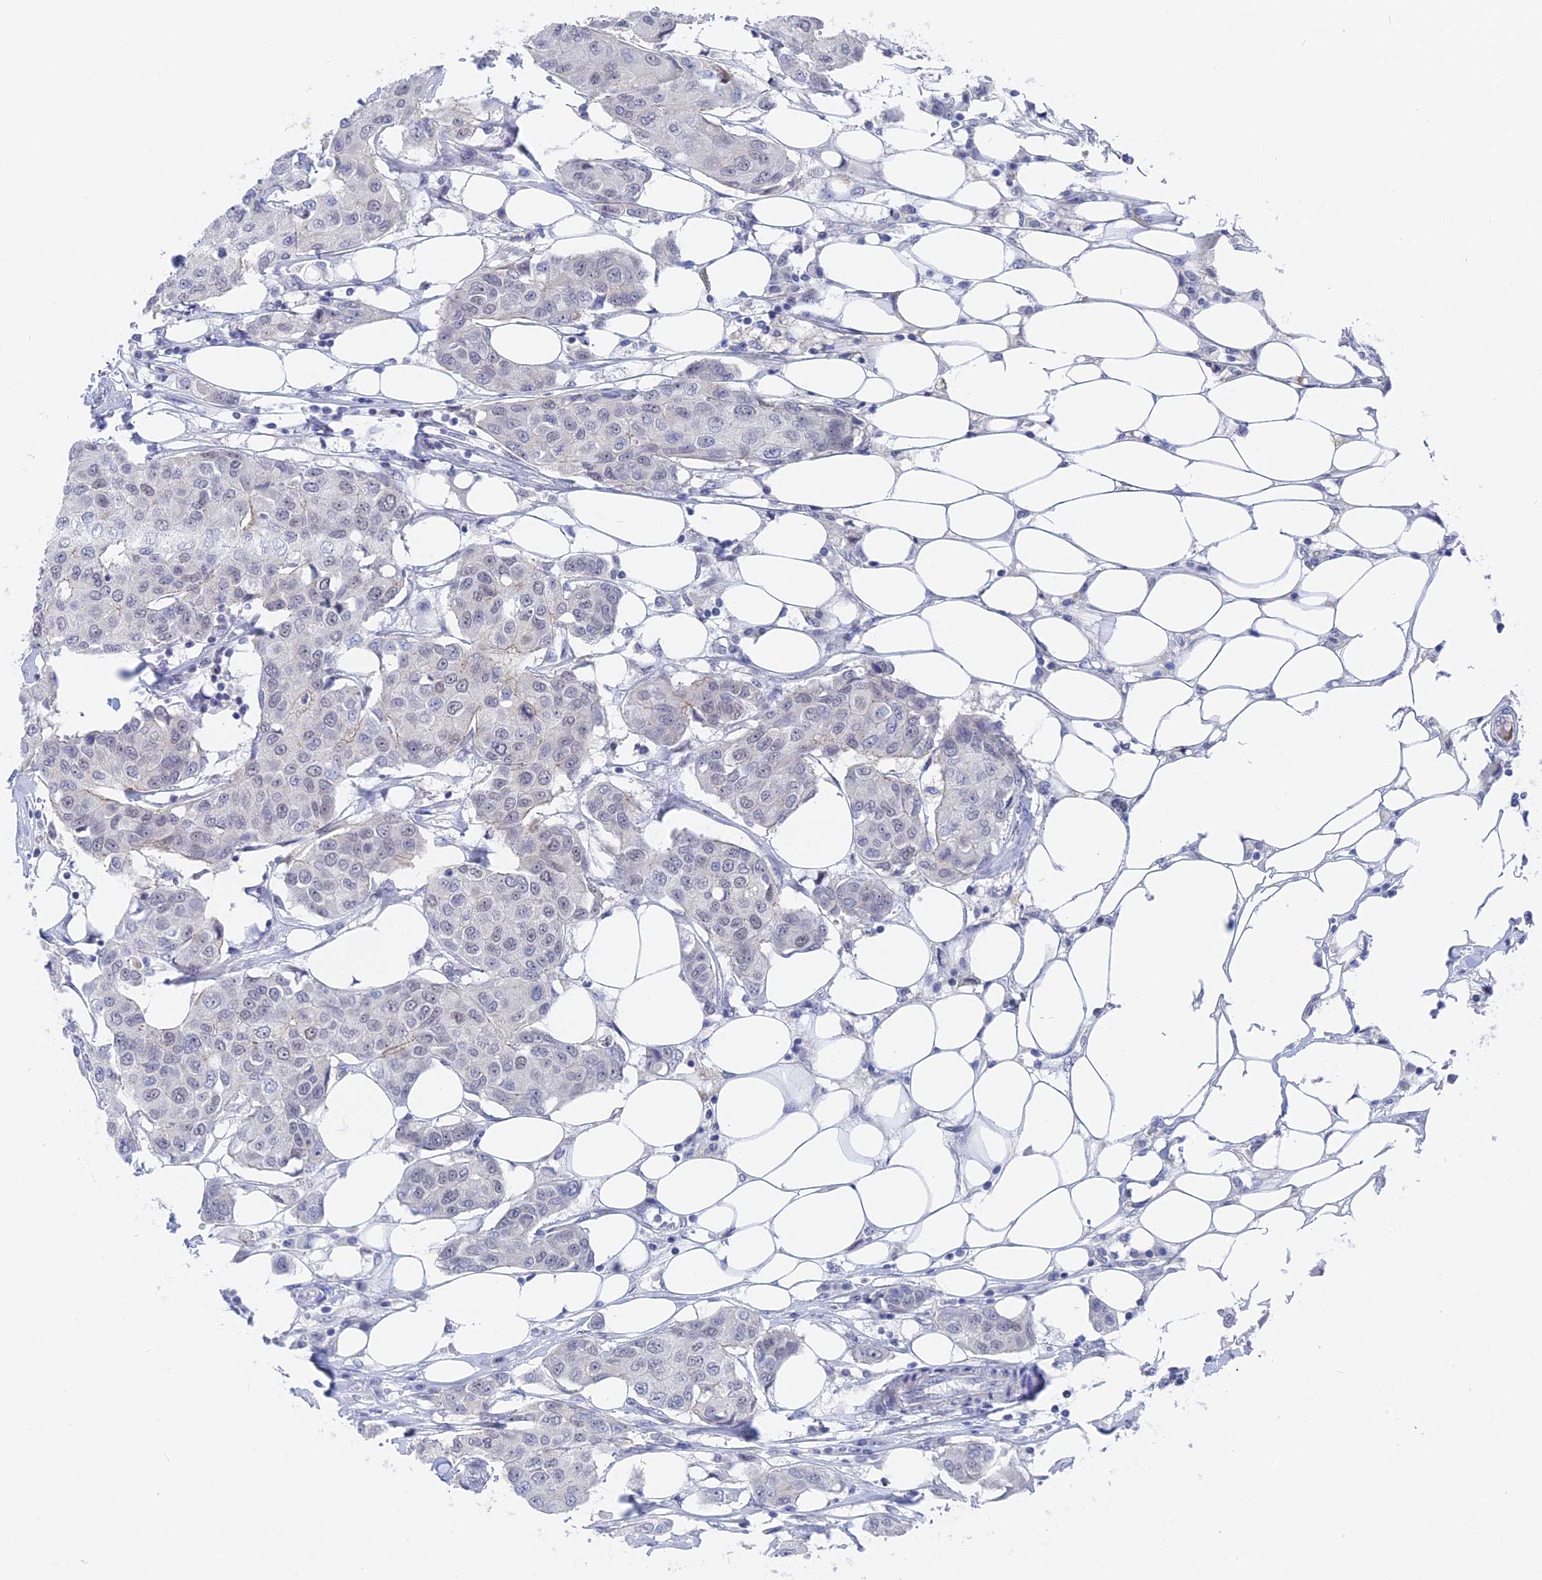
{"staining": {"intensity": "negative", "quantity": "none", "location": "none"}, "tissue": "breast cancer", "cell_type": "Tumor cells", "image_type": "cancer", "snomed": [{"axis": "morphology", "description": "Duct carcinoma"}, {"axis": "topography", "description": "Breast"}], "caption": "DAB (3,3'-diaminobenzidine) immunohistochemical staining of human breast cancer shows no significant staining in tumor cells.", "gene": "BRD2", "patient": {"sex": "female", "age": 80}}